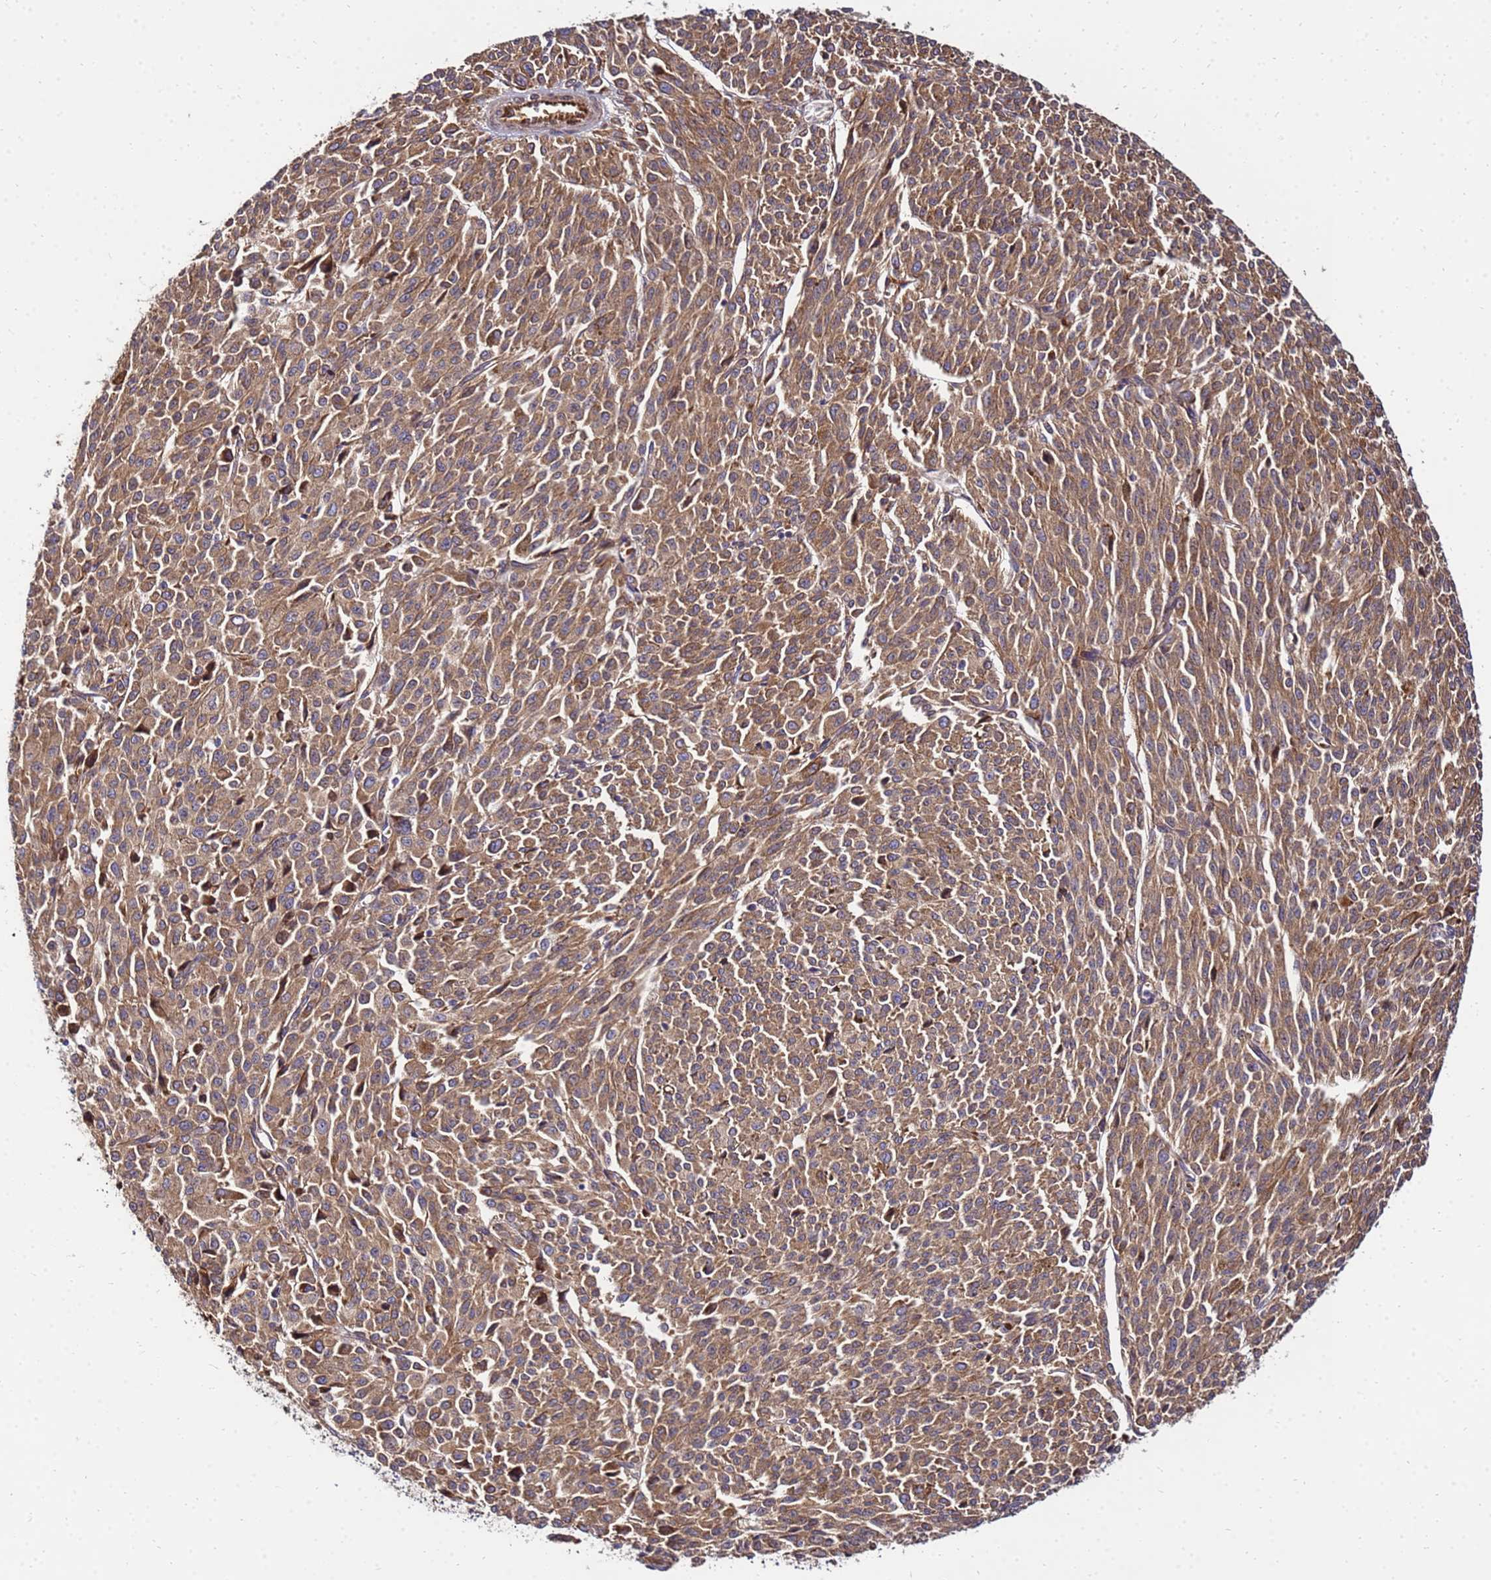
{"staining": {"intensity": "moderate", "quantity": ">75%", "location": "cytoplasmic/membranous"}, "tissue": "melanoma", "cell_type": "Tumor cells", "image_type": "cancer", "snomed": [{"axis": "morphology", "description": "Malignant melanoma, NOS"}, {"axis": "topography", "description": "Skin"}], "caption": "Protein staining demonstrates moderate cytoplasmic/membranous positivity in about >75% of tumor cells in melanoma.", "gene": "WWC2", "patient": {"sex": "female", "age": 52}}